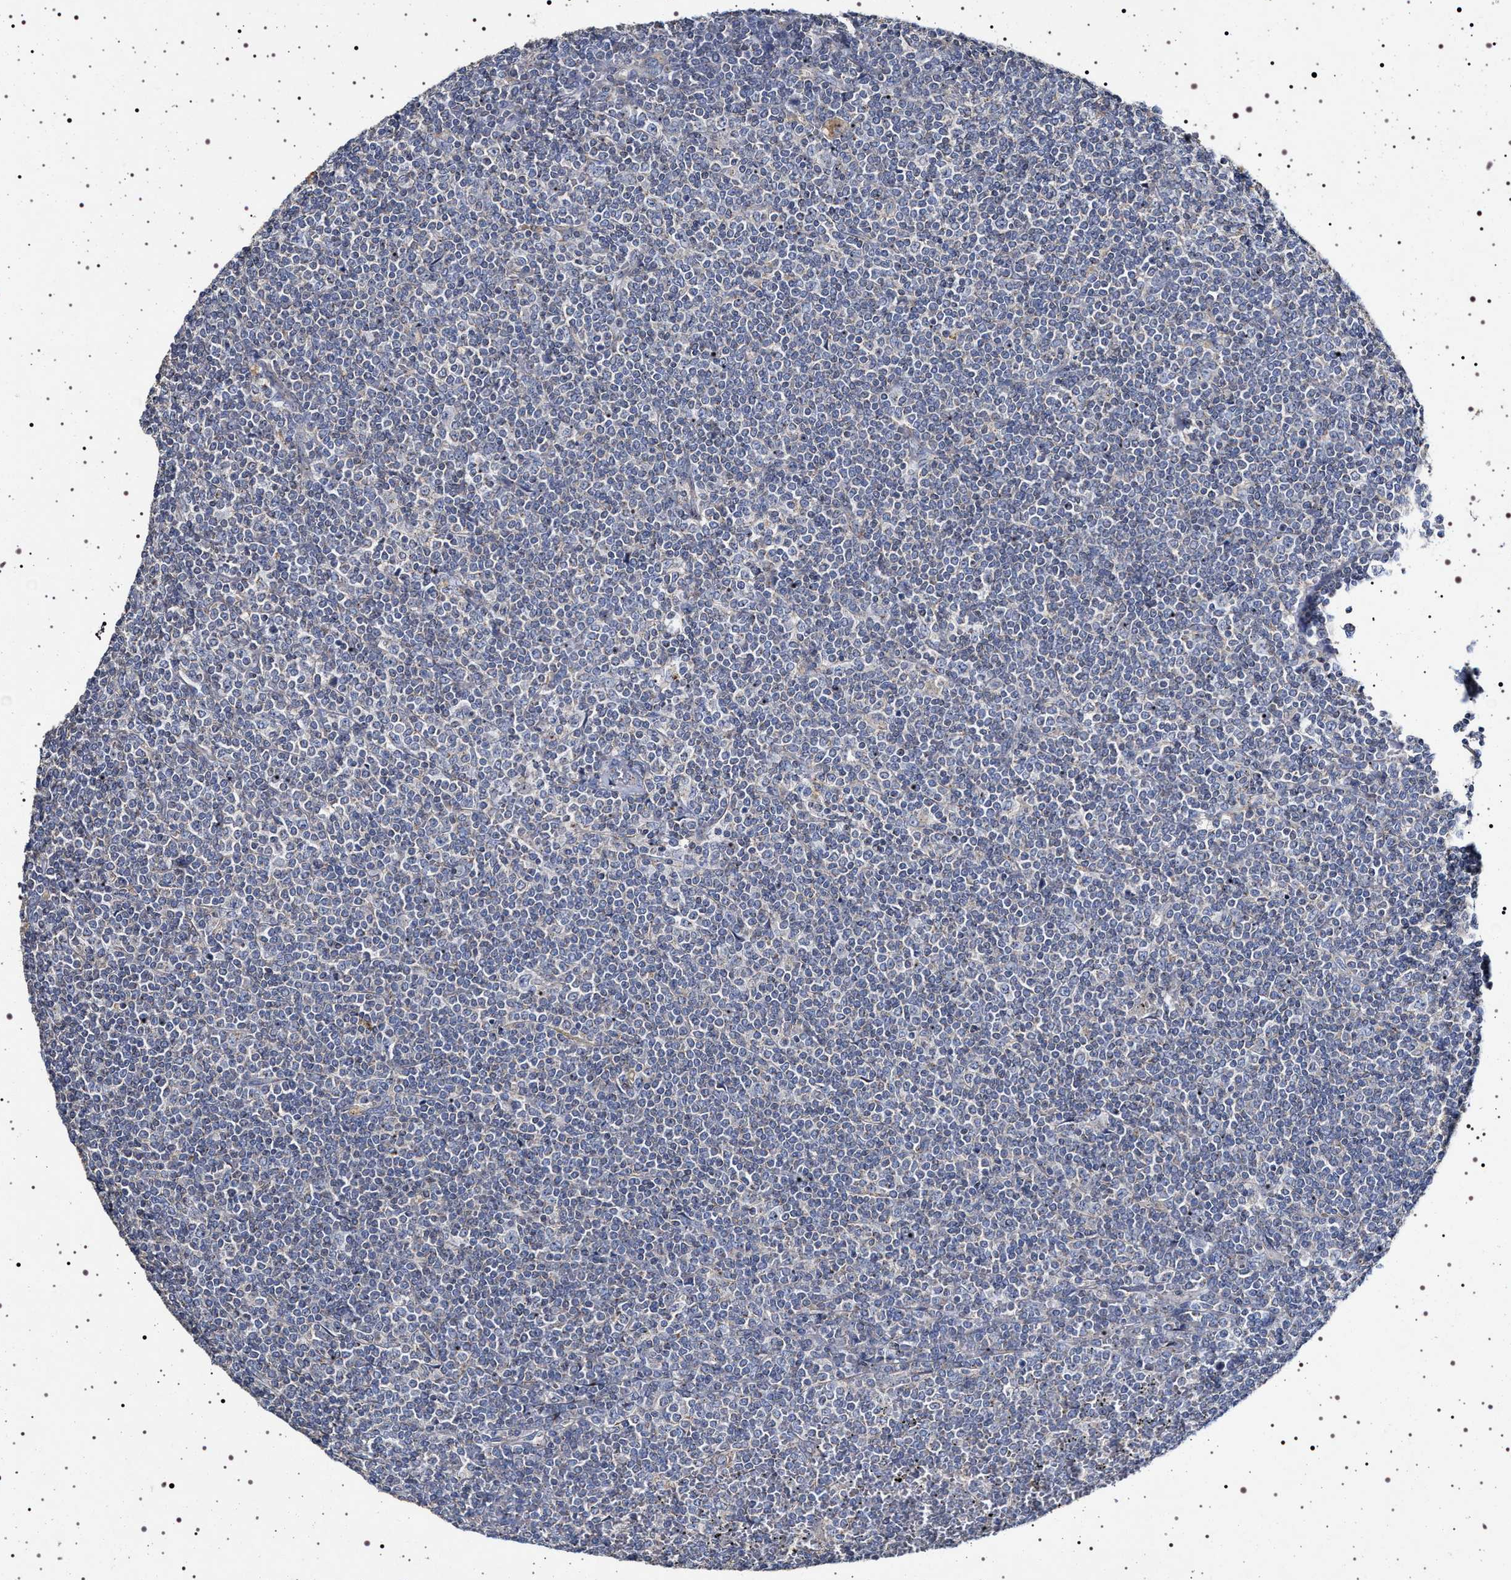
{"staining": {"intensity": "negative", "quantity": "none", "location": "none"}, "tissue": "lymphoma", "cell_type": "Tumor cells", "image_type": "cancer", "snomed": [{"axis": "morphology", "description": "Malignant lymphoma, non-Hodgkin's type, Low grade"}, {"axis": "topography", "description": "Spleen"}], "caption": "Lymphoma stained for a protein using IHC reveals no positivity tumor cells.", "gene": "NAALADL2", "patient": {"sex": "female", "age": 19}}